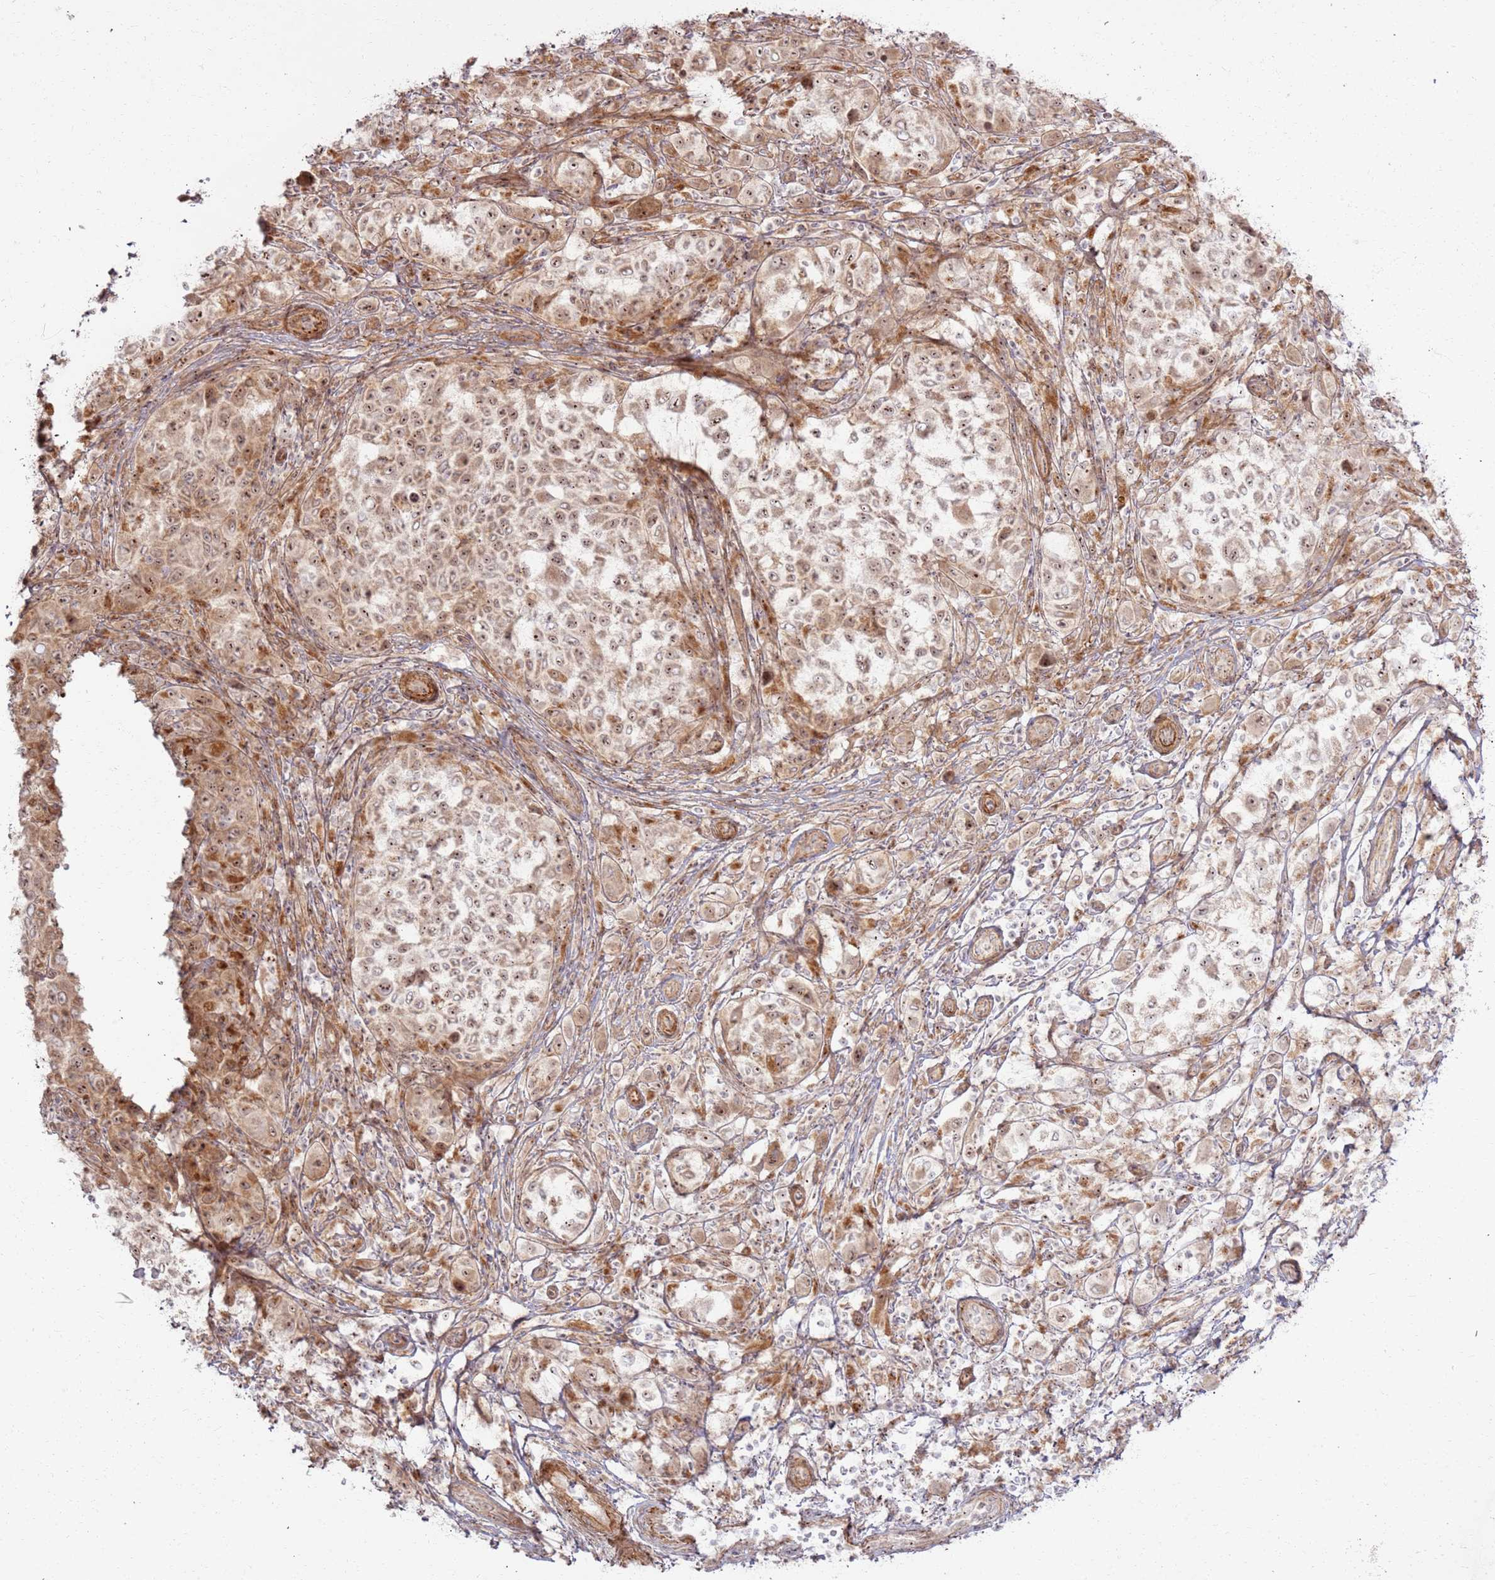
{"staining": {"intensity": "moderate", "quantity": ">75%", "location": "cytoplasmic/membranous,nuclear"}, "tissue": "melanoma", "cell_type": "Tumor cells", "image_type": "cancer", "snomed": [{"axis": "morphology", "description": "Malignant melanoma, NOS"}, {"axis": "topography", "description": "Skin"}], "caption": "The histopathology image displays staining of melanoma, revealing moderate cytoplasmic/membranous and nuclear protein staining (brown color) within tumor cells.", "gene": "CNPY1", "patient": {"sex": "male", "age": 68}}